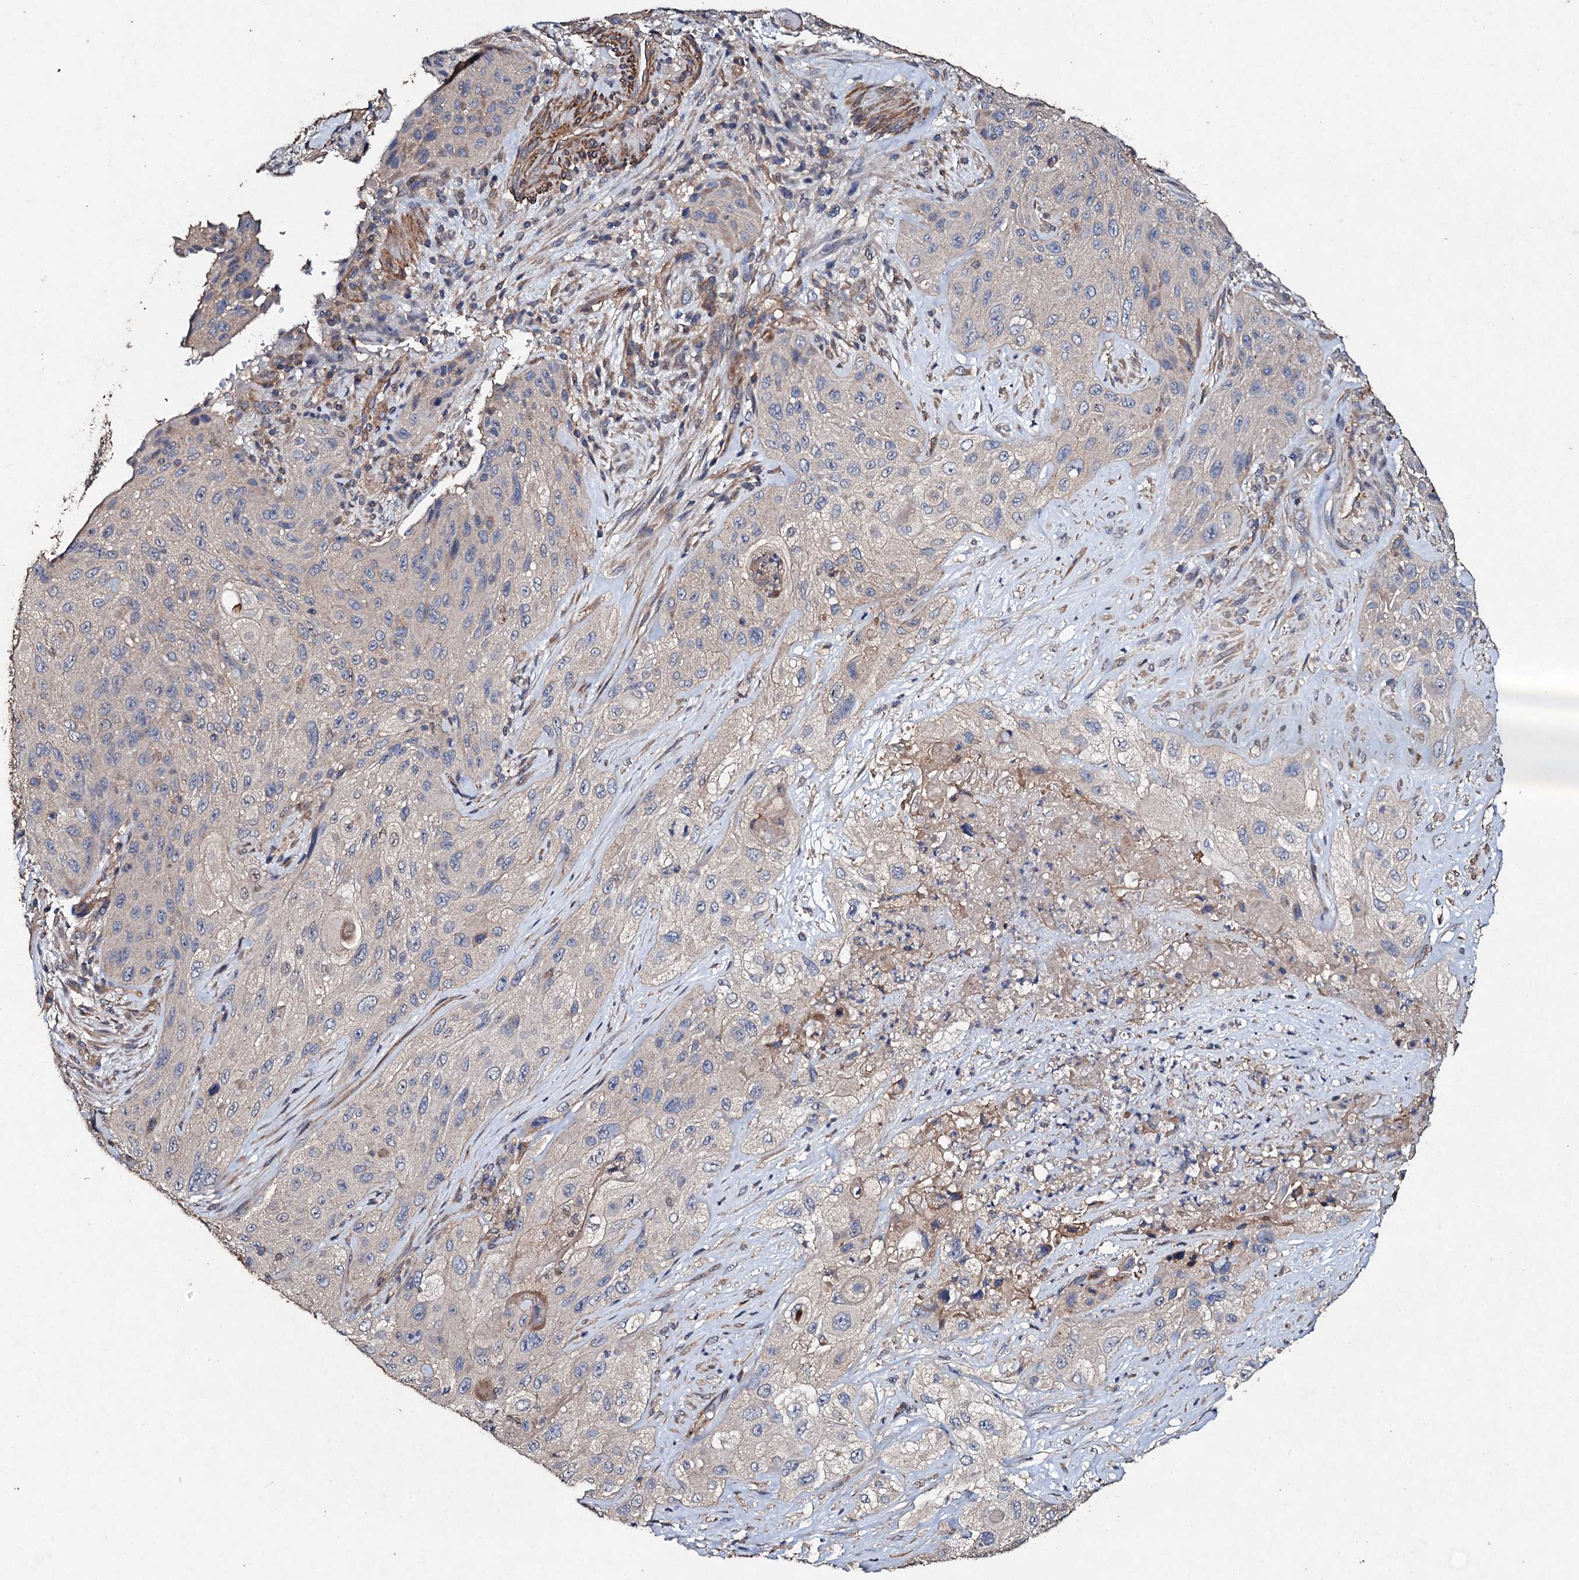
{"staining": {"intensity": "weak", "quantity": "<25%", "location": "cytoplasmic/membranous"}, "tissue": "cervical cancer", "cell_type": "Tumor cells", "image_type": "cancer", "snomed": [{"axis": "morphology", "description": "Squamous cell carcinoma, NOS"}, {"axis": "topography", "description": "Cervix"}], "caption": "Human cervical cancer (squamous cell carcinoma) stained for a protein using immunohistochemistry shows no staining in tumor cells.", "gene": "MOCOS", "patient": {"sex": "female", "age": 42}}